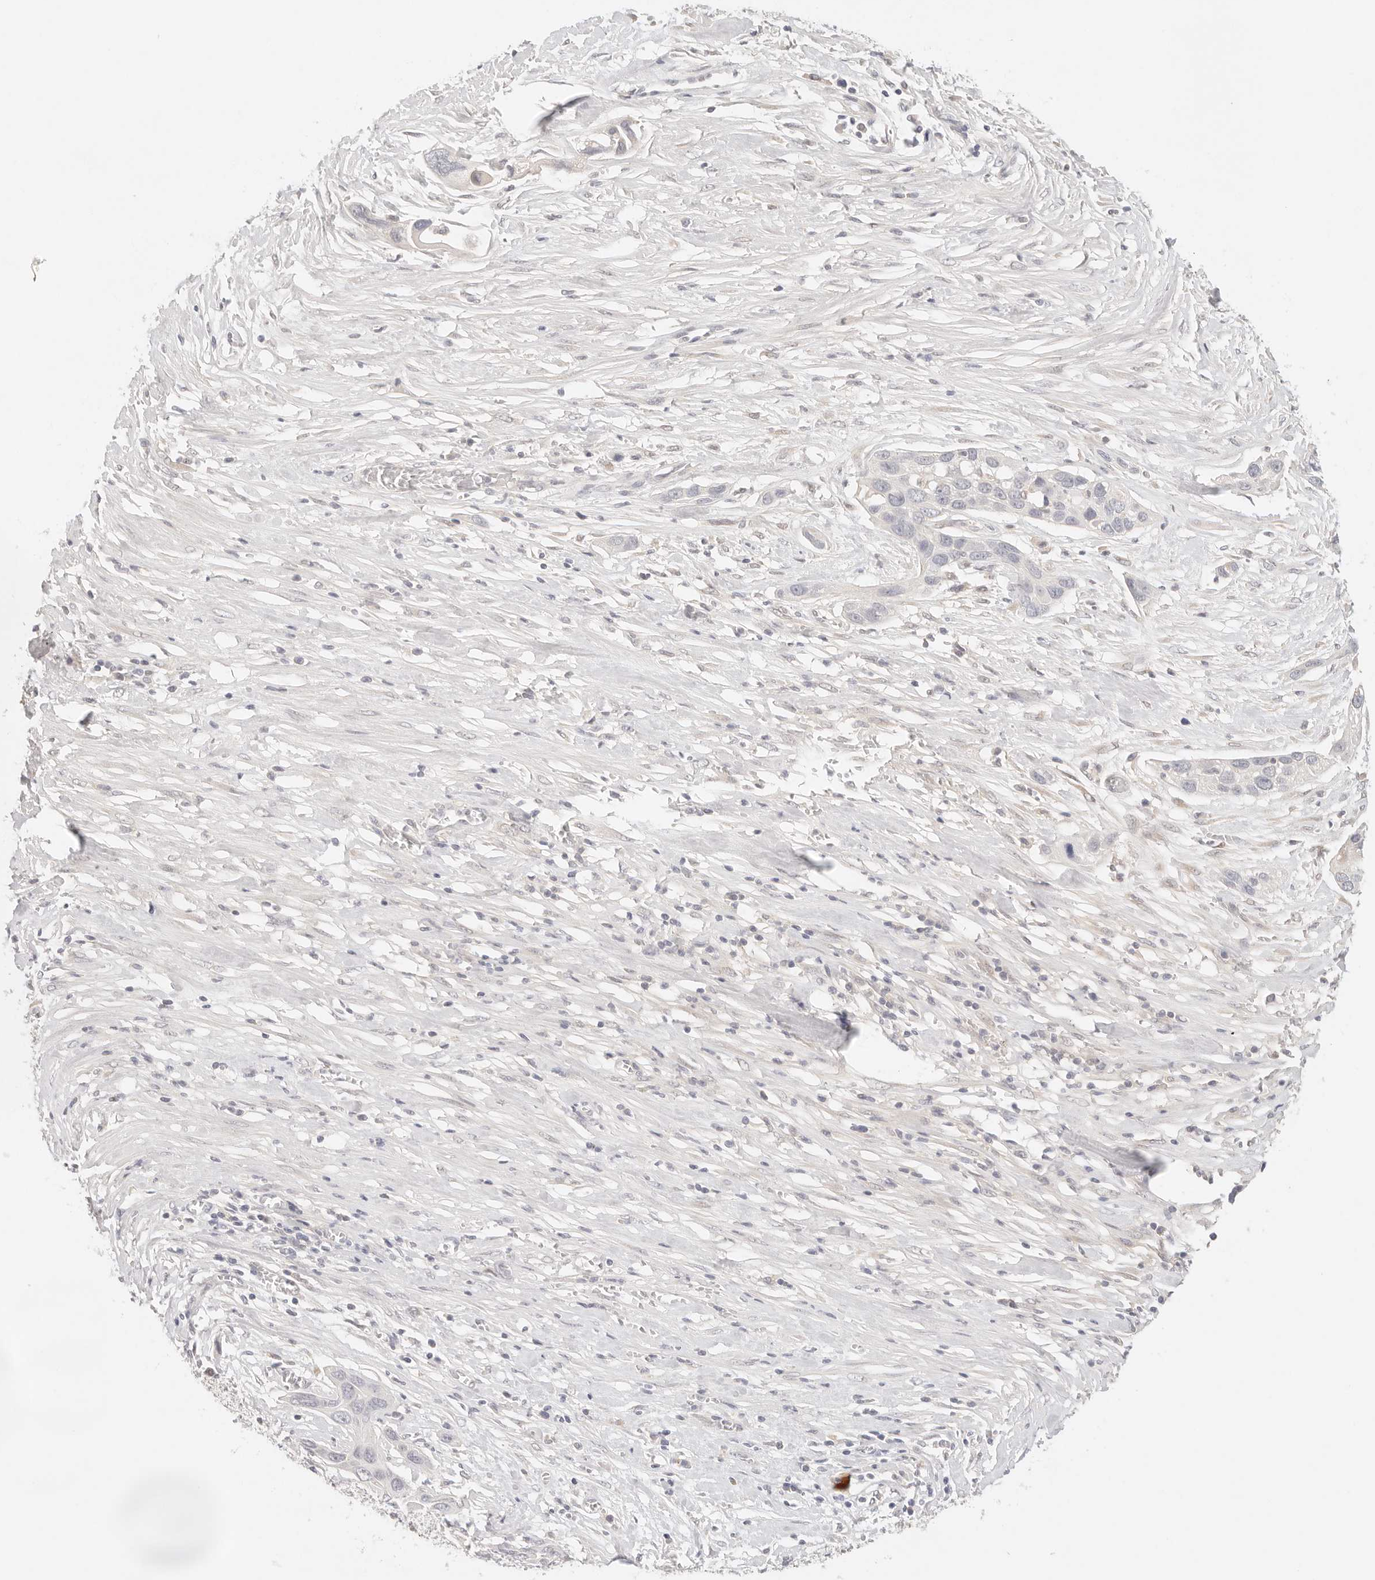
{"staining": {"intensity": "negative", "quantity": "none", "location": "none"}, "tissue": "pancreatic cancer", "cell_type": "Tumor cells", "image_type": "cancer", "snomed": [{"axis": "morphology", "description": "Adenocarcinoma, NOS"}, {"axis": "topography", "description": "Pancreas"}], "caption": "Tumor cells show no significant staining in pancreatic cancer (adenocarcinoma). The staining was performed using DAB to visualize the protein expression in brown, while the nuclei were stained in blue with hematoxylin (Magnification: 20x).", "gene": "SPHK1", "patient": {"sex": "female", "age": 60}}